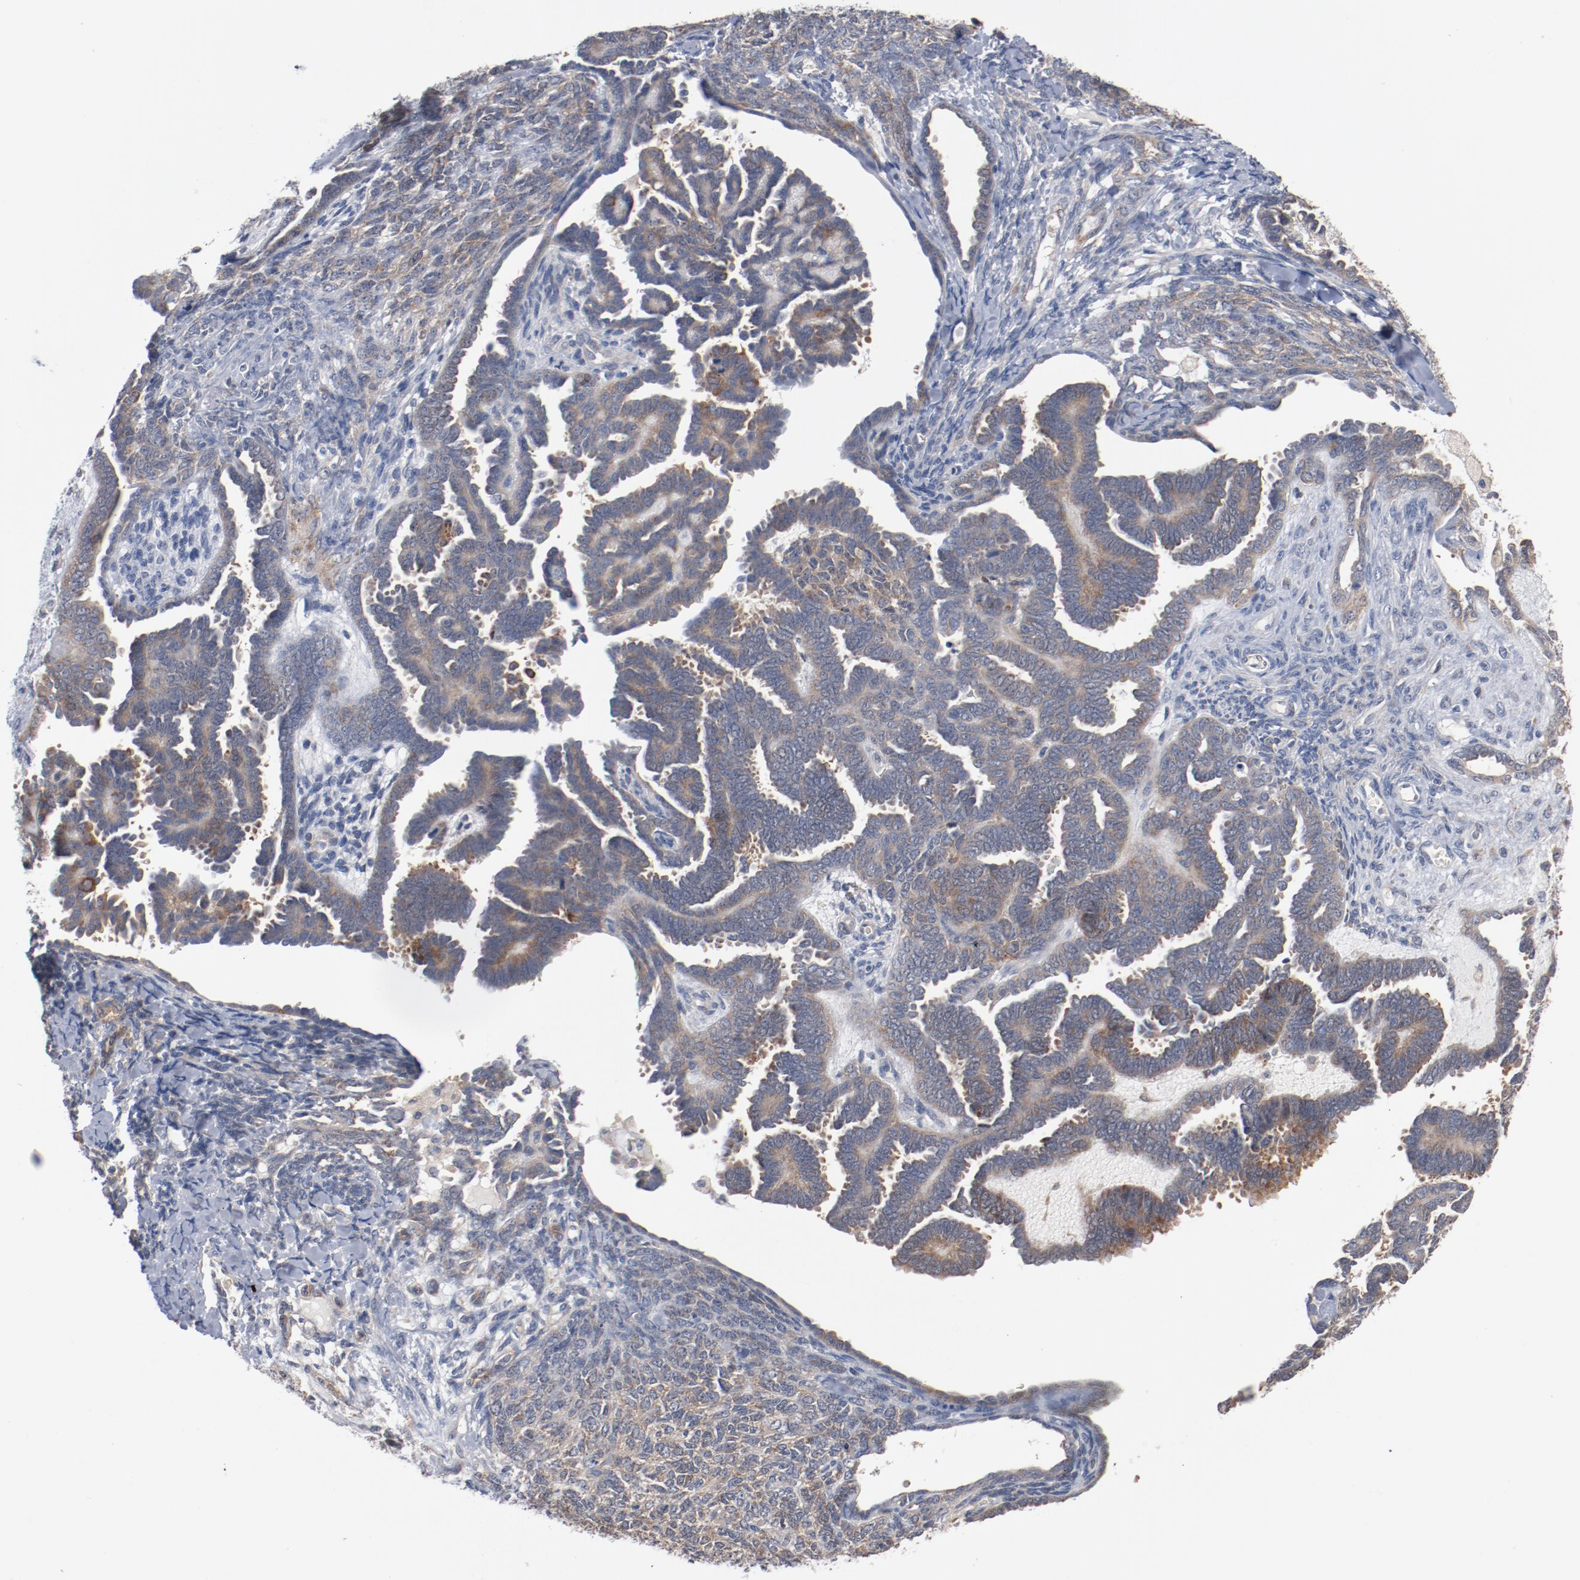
{"staining": {"intensity": "moderate", "quantity": ">75%", "location": "cytoplasmic/membranous"}, "tissue": "endometrial cancer", "cell_type": "Tumor cells", "image_type": "cancer", "snomed": [{"axis": "morphology", "description": "Neoplasm, malignant, NOS"}, {"axis": "topography", "description": "Endometrium"}], "caption": "The histopathology image shows a brown stain indicating the presence of a protein in the cytoplasmic/membranous of tumor cells in endometrial cancer.", "gene": "RNASE11", "patient": {"sex": "female", "age": 74}}